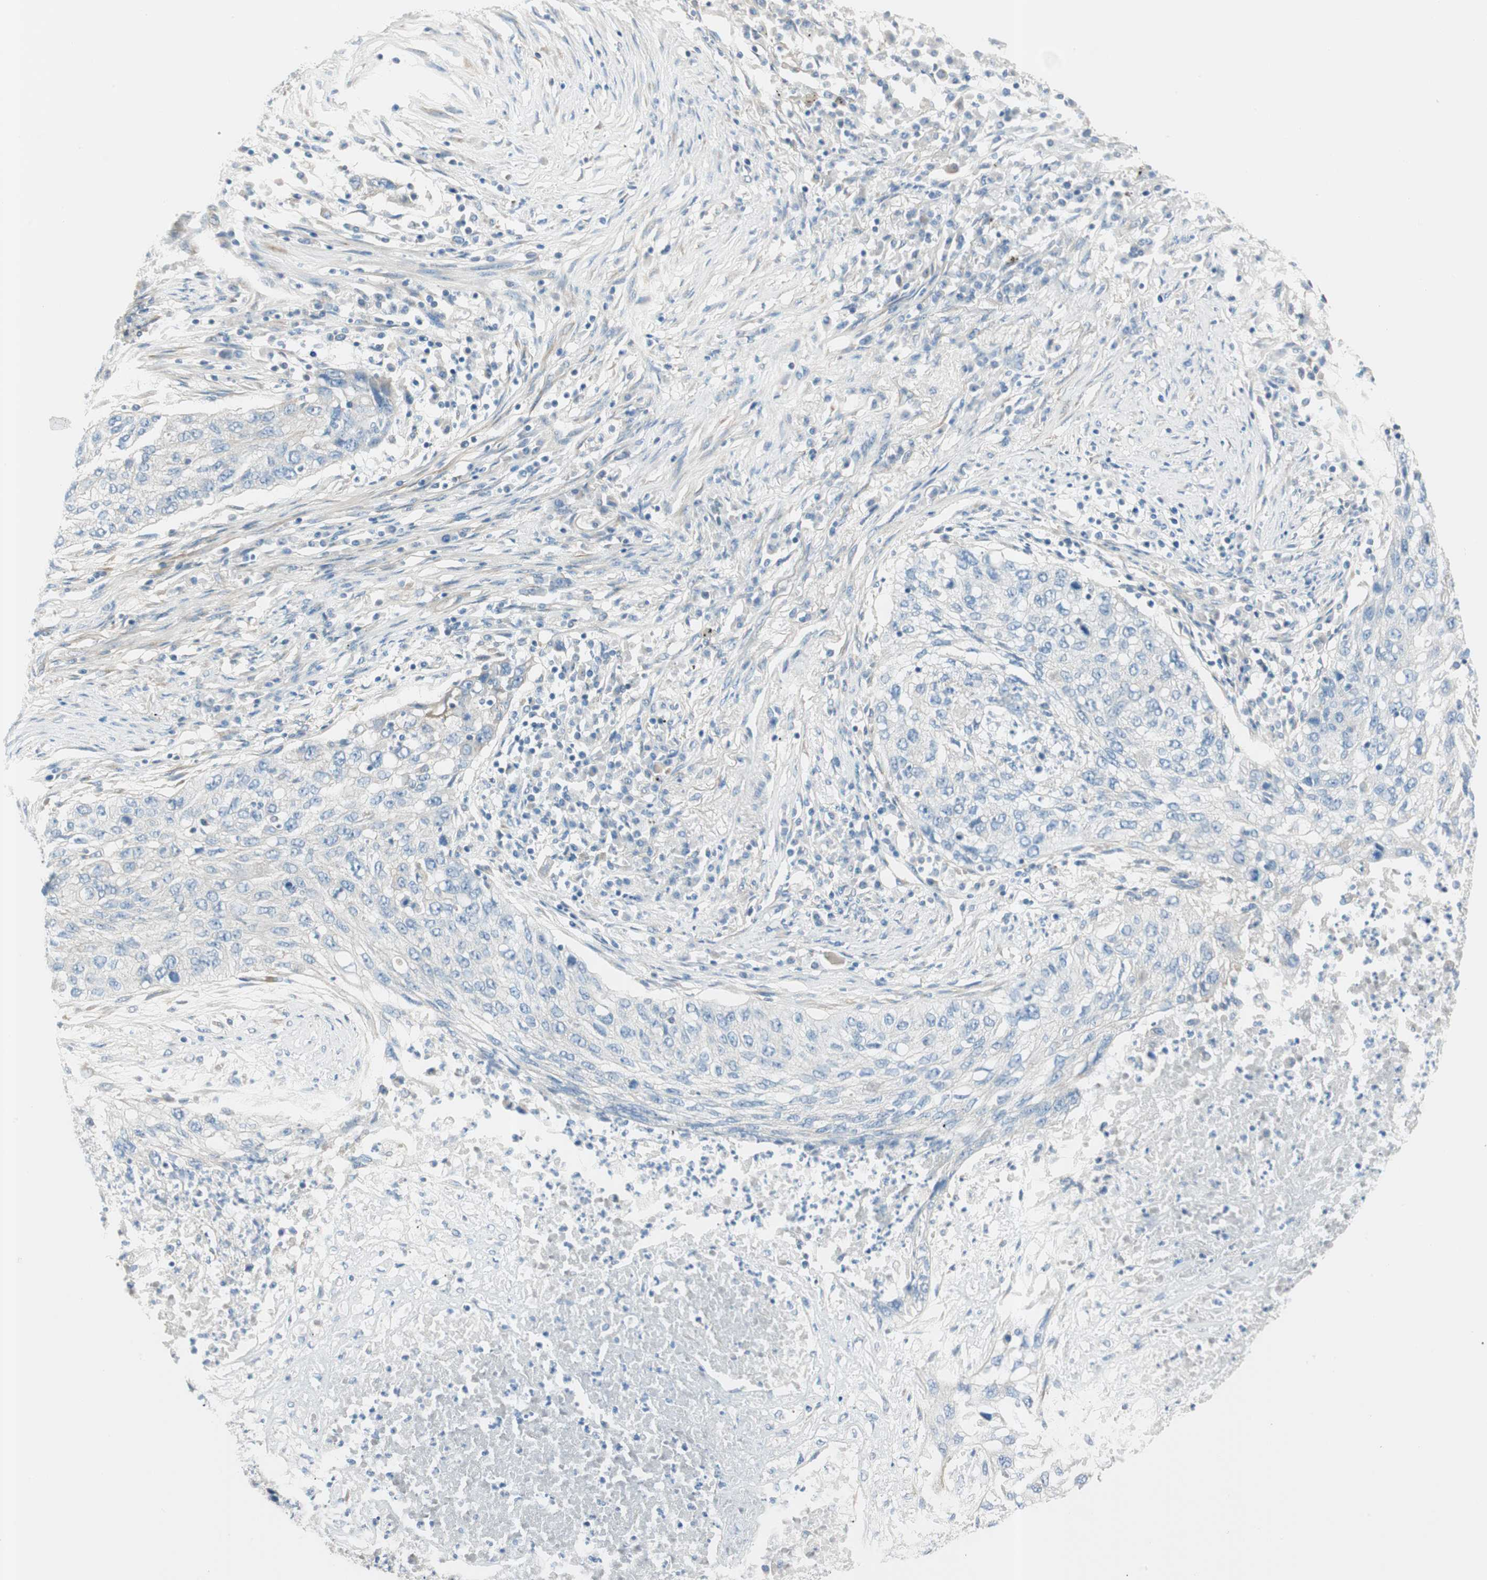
{"staining": {"intensity": "negative", "quantity": "none", "location": "none"}, "tissue": "lung cancer", "cell_type": "Tumor cells", "image_type": "cancer", "snomed": [{"axis": "morphology", "description": "Squamous cell carcinoma, NOS"}, {"axis": "topography", "description": "Lung"}], "caption": "A high-resolution image shows immunohistochemistry staining of lung cancer (squamous cell carcinoma), which demonstrates no significant expression in tumor cells.", "gene": "CDK3", "patient": {"sex": "female", "age": 63}}